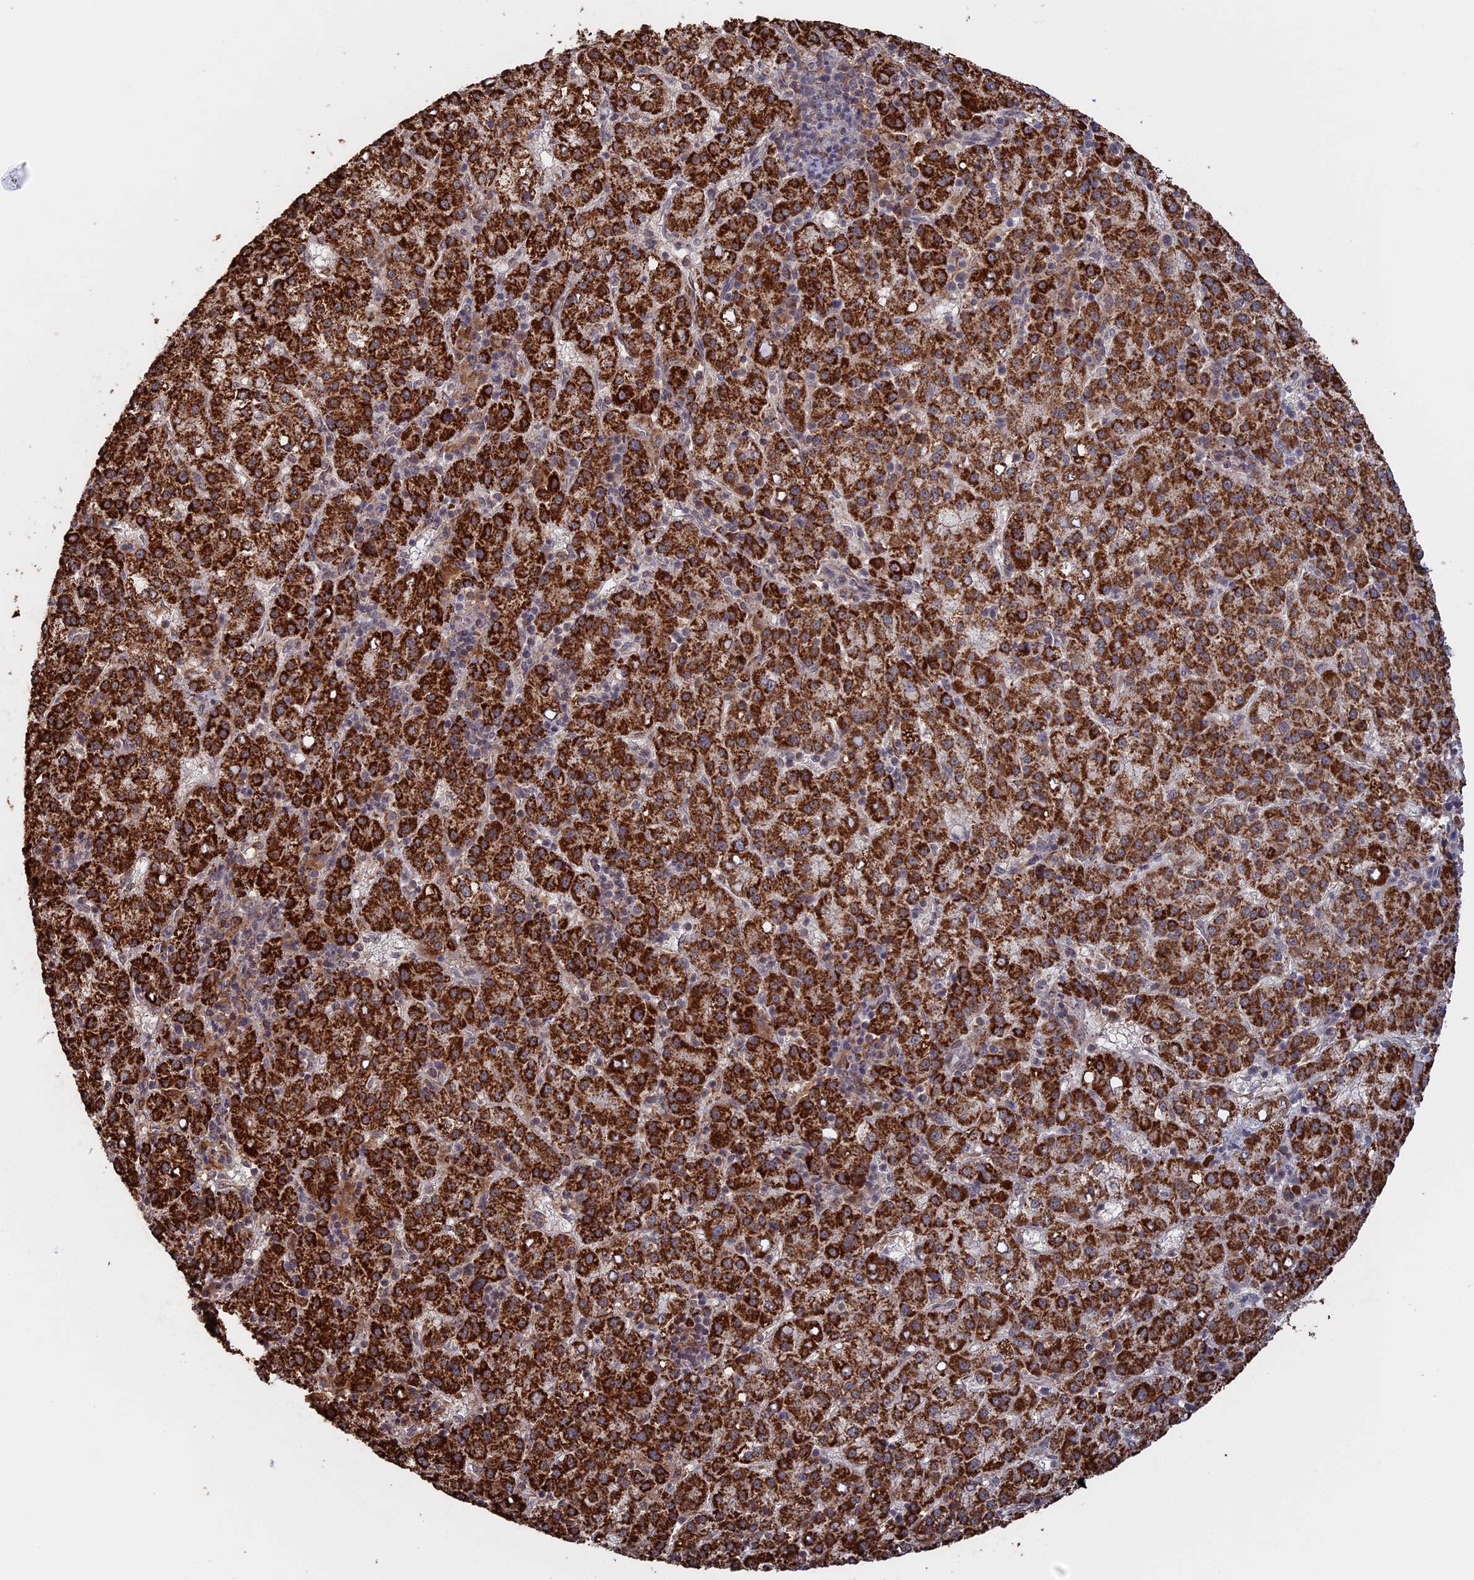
{"staining": {"intensity": "strong", "quantity": ">75%", "location": "cytoplasmic/membranous"}, "tissue": "liver cancer", "cell_type": "Tumor cells", "image_type": "cancer", "snomed": [{"axis": "morphology", "description": "Carcinoma, Hepatocellular, NOS"}, {"axis": "topography", "description": "Liver"}], "caption": "Immunohistochemistry (IHC) micrograph of neoplastic tissue: human hepatocellular carcinoma (liver) stained using immunohistochemistry (IHC) displays high levels of strong protein expression localized specifically in the cytoplasmic/membranous of tumor cells, appearing as a cytoplasmic/membranous brown color.", "gene": "FAM210B", "patient": {"sex": "female", "age": 58}}